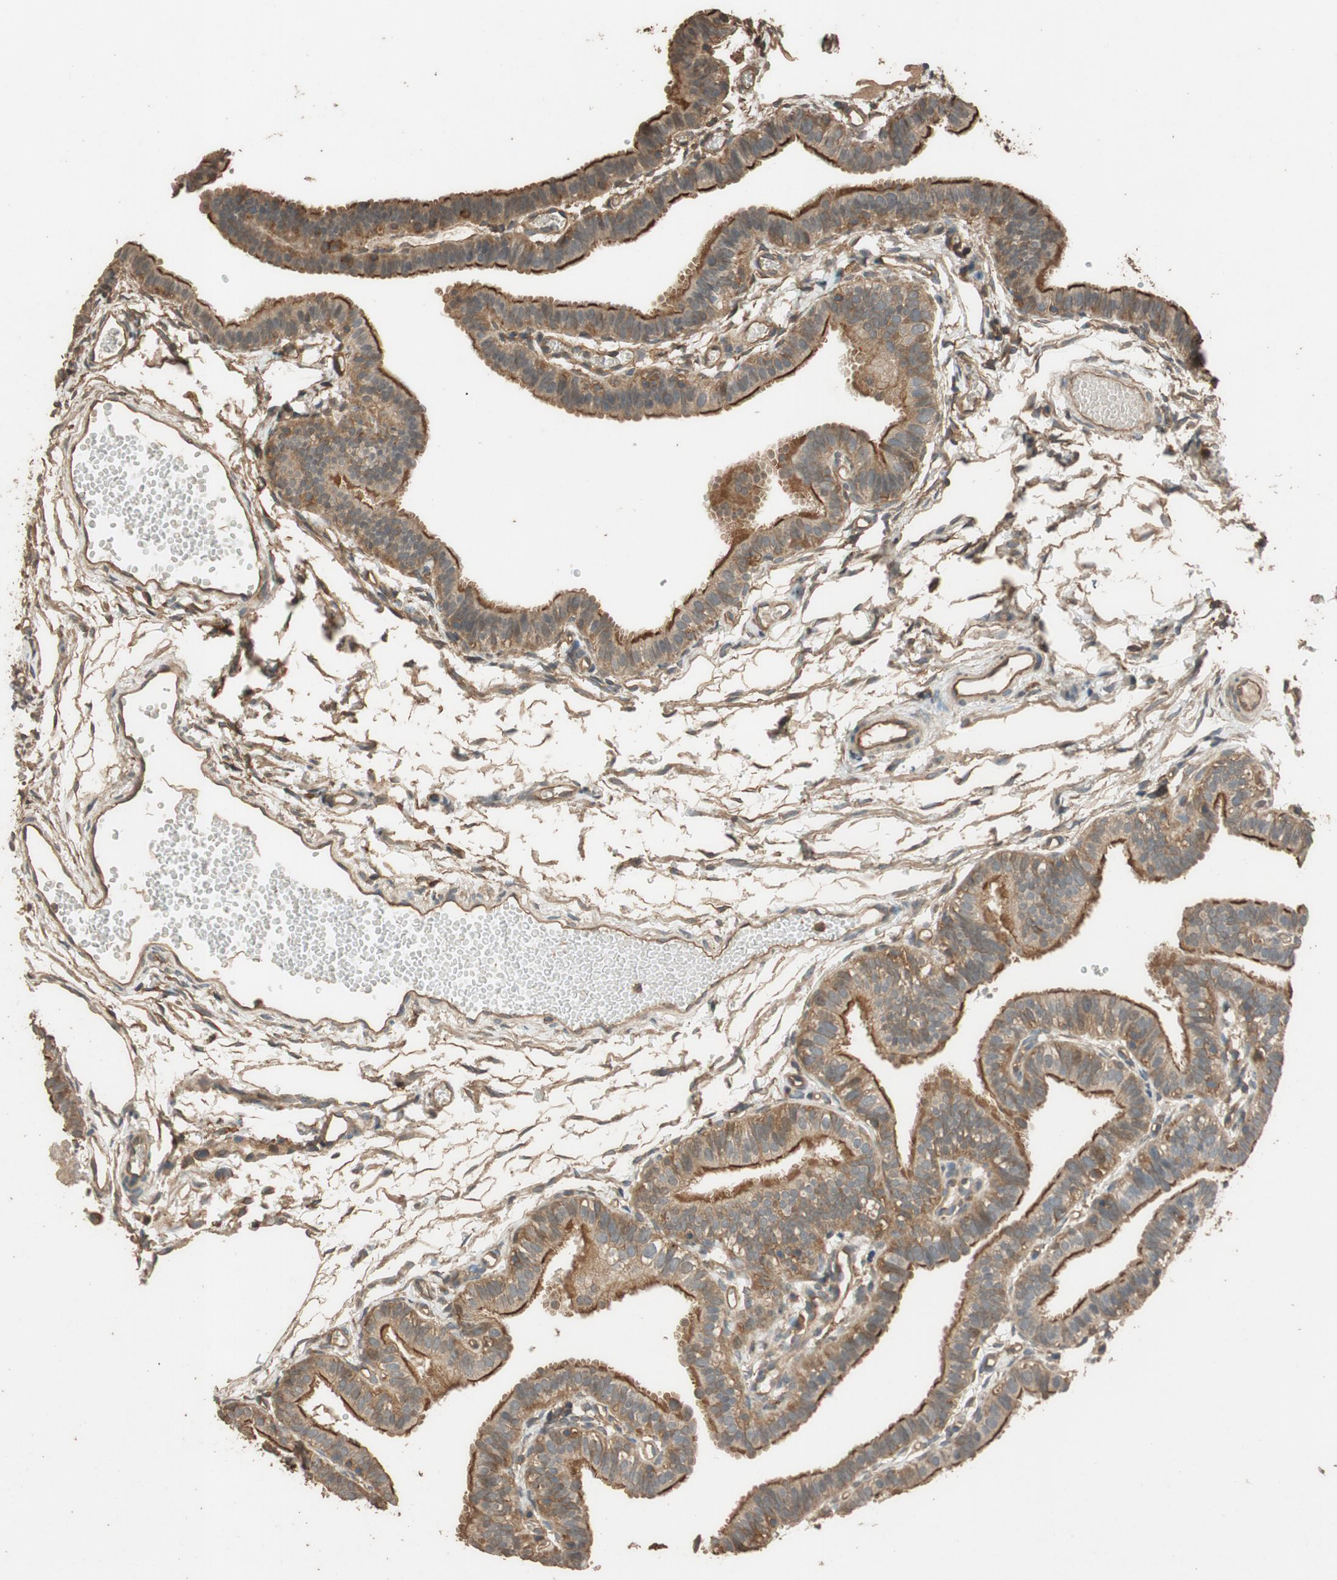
{"staining": {"intensity": "moderate", "quantity": ">75%", "location": "cytoplasmic/membranous"}, "tissue": "fallopian tube", "cell_type": "Glandular cells", "image_type": "normal", "snomed": [{"axis": "morphology", "description": "Normal tissue, NOS"}, {"axis": "topography", "description": "Fallopian tube"}, {"axis": "topography", "description": "Placenta"}], "caption": "Moderate cytoplasmic/membranous protein expression is present in approximately >75% of glandular cells in fallopian tube. (DAB IHC, brown staining for protein, blue staining for nuclei).", "gene": "MST1R", "patient": {"sex": "female", "age": 34}}